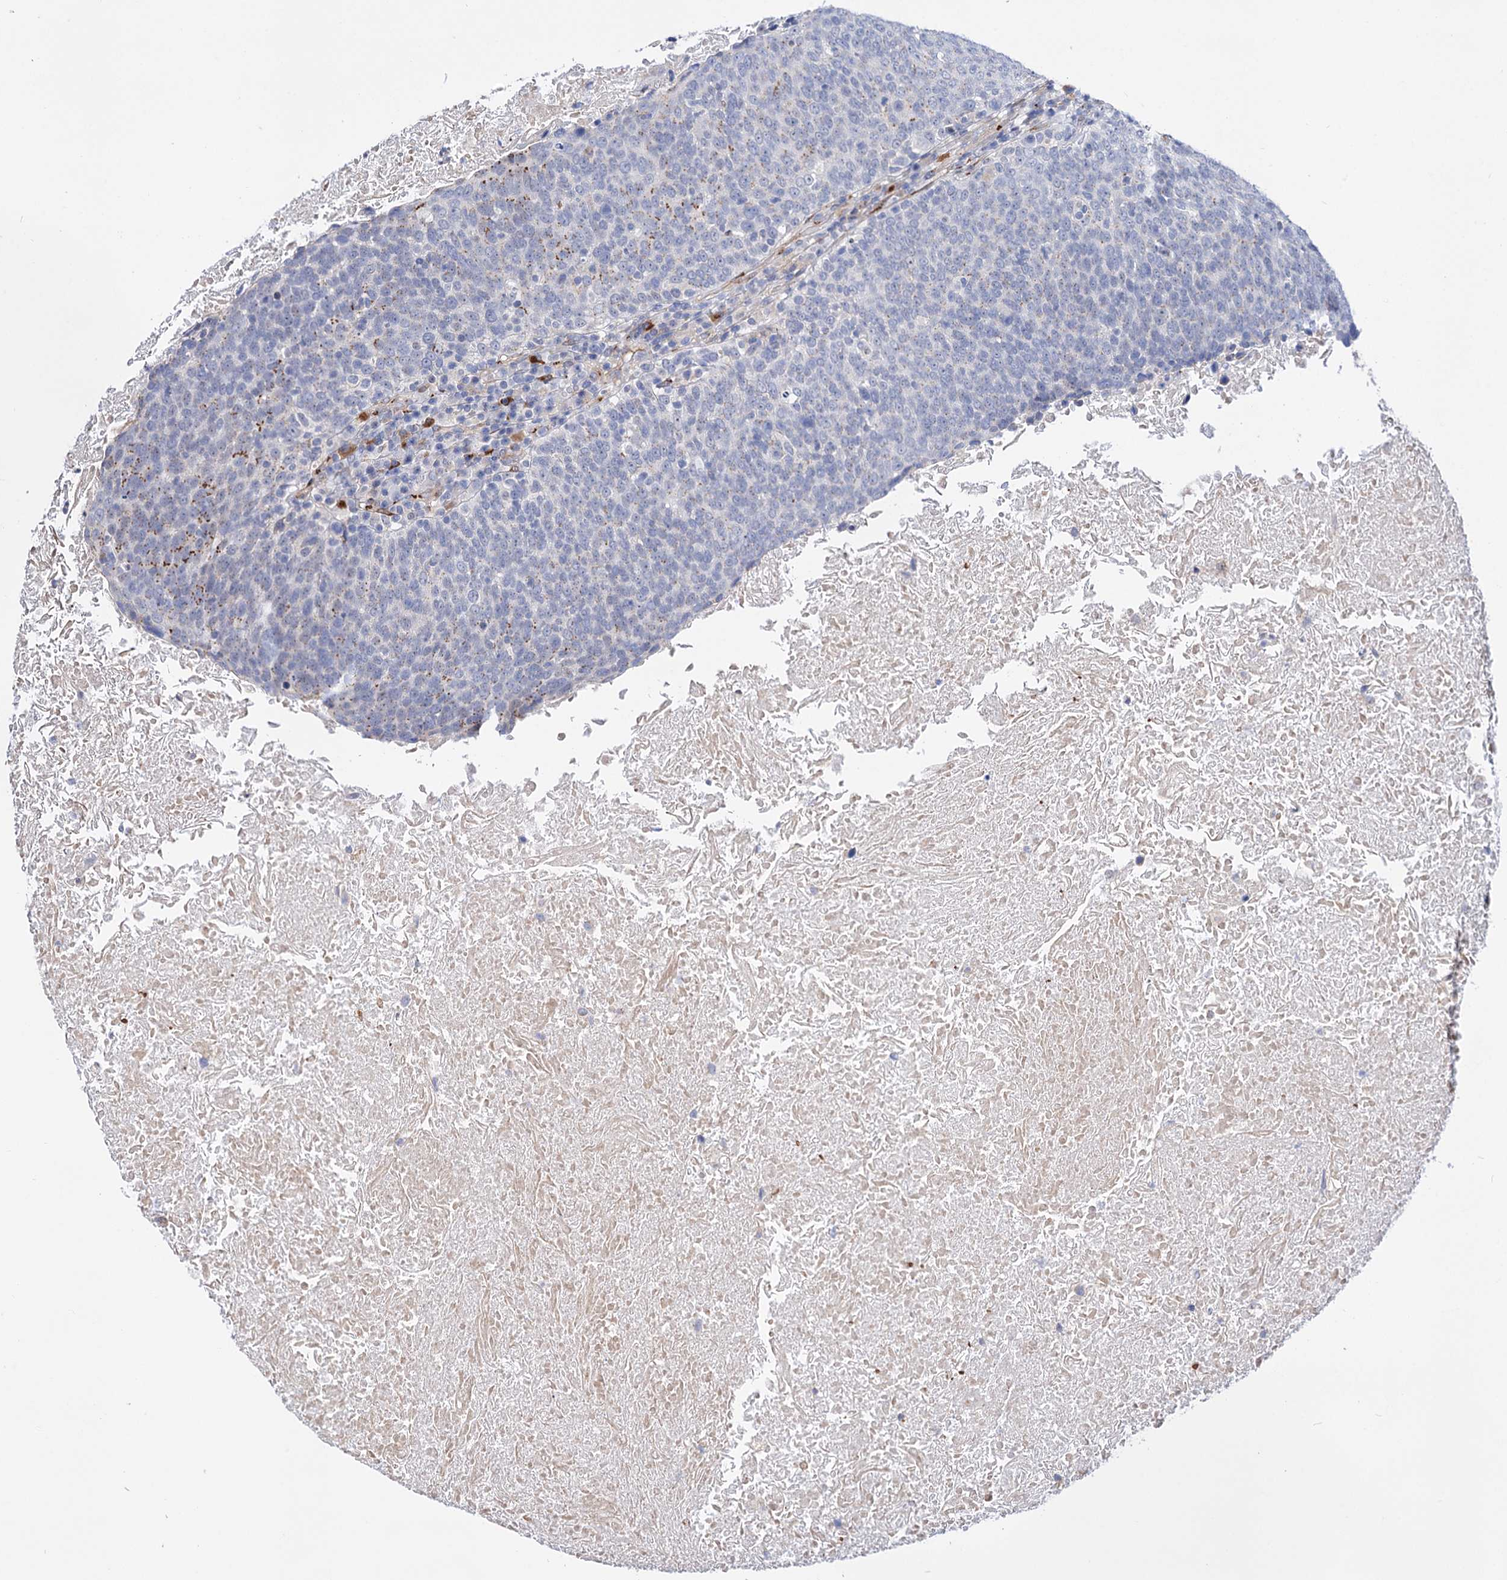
{"staining": {"intensity": "moderate", "quantity": "<25%", "location": "cytoplasmic/membranous"}, "tissue": "head and neck cancer", "cell_type": "Tumor cells", "image_type": "cancer", "snomed": [{"axis": "morphology", "description": "Squamous cell carcinoma, NOS"}, {"axis": "morphology", "description": "Squamous cell carcinoma, metastatic, NOS"}, {"axis": "topography", "description": "Lymph node"}, {"axis": "topography", "description": "Head-Neck"}], "caption": "This image shows head and neck cancer (squamous cell carcinoma) stained with immunohistochemistry (IHC) to label a protein in brown. The cytoplasmic/membranous of tumor cells show moderate positivity for the protein. Nuclei are counter-stained blue.", "gene": "C11orf96", "patient": {"sex": "male", "age": 62}}